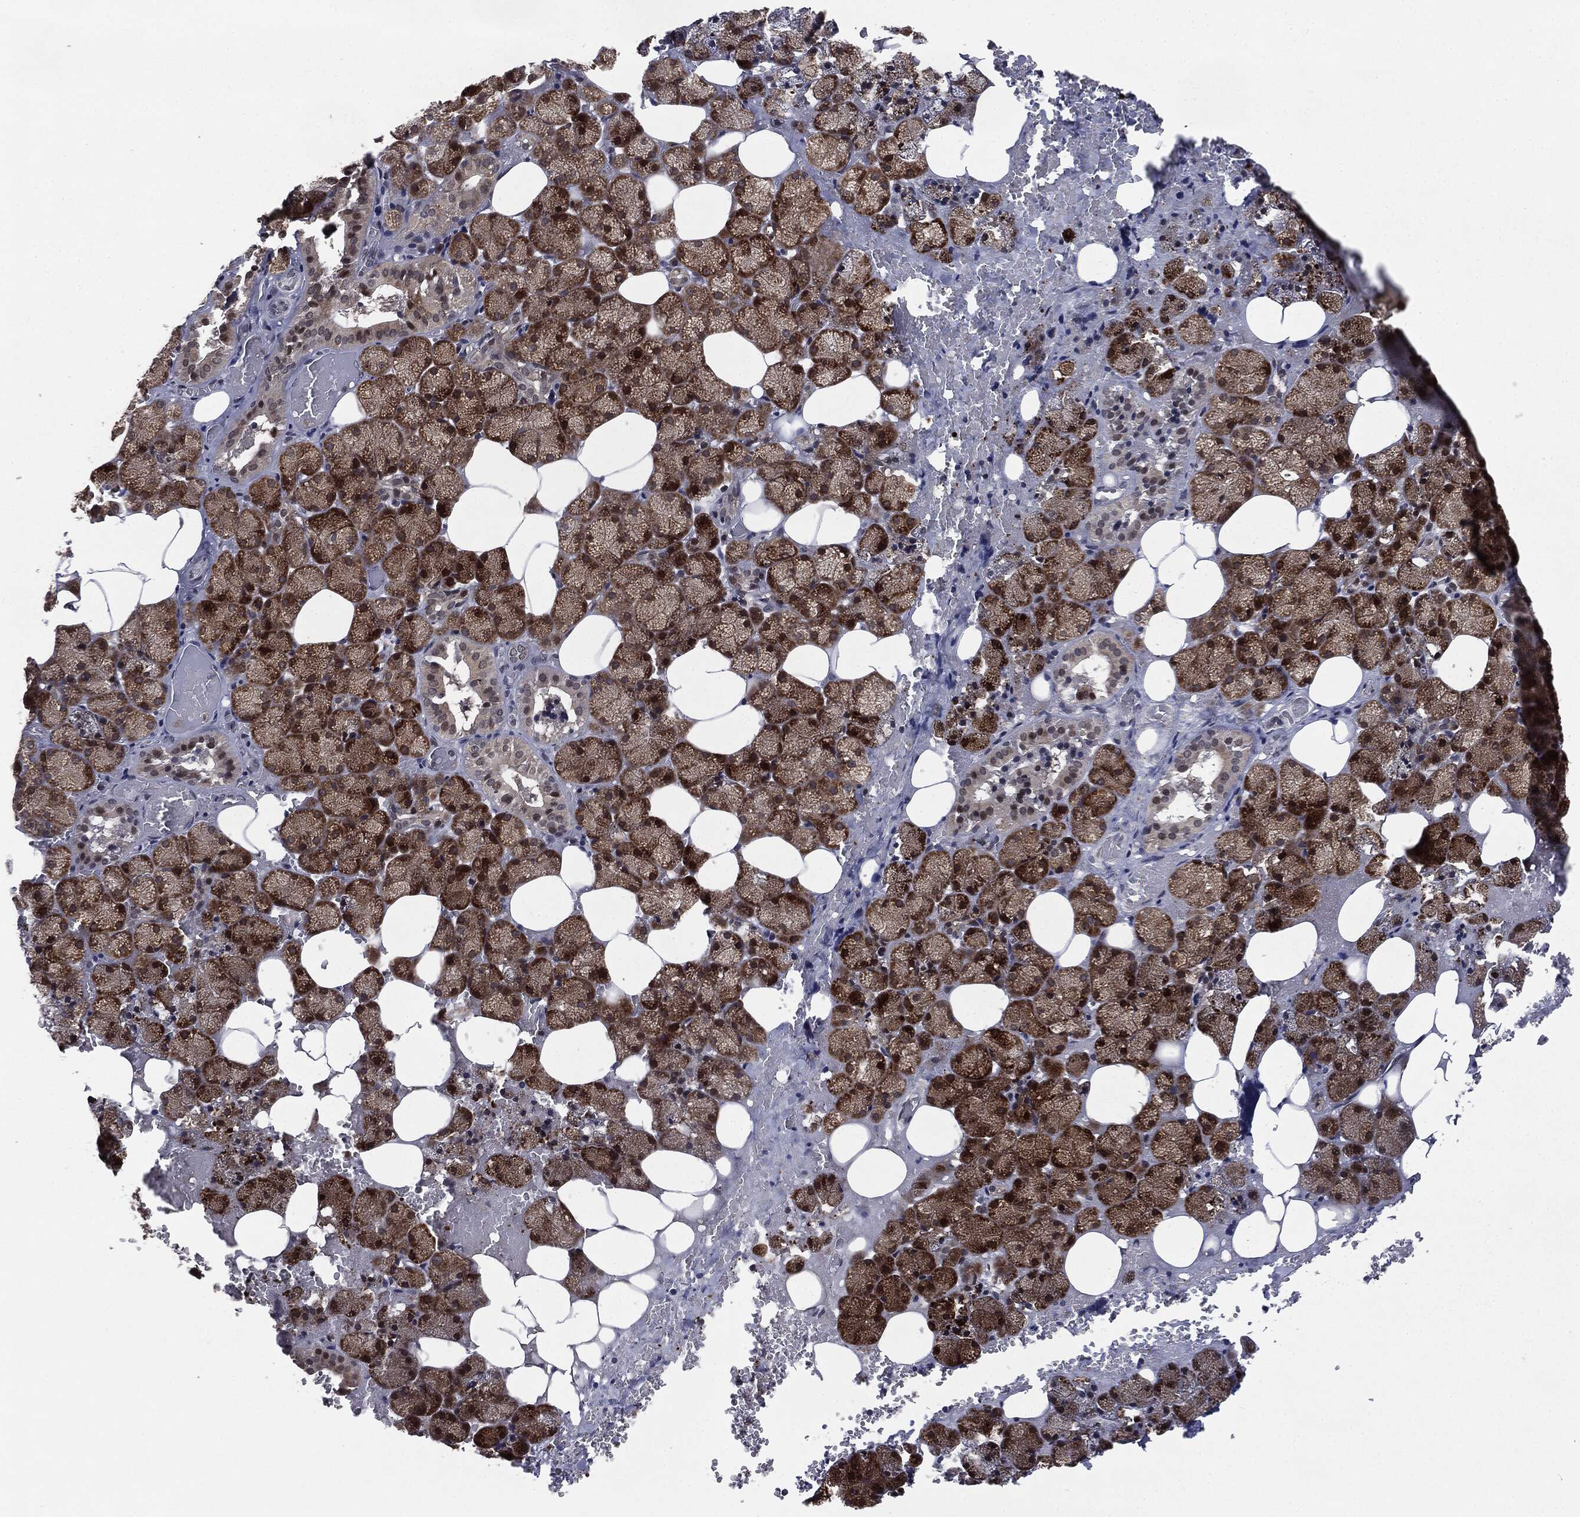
{"staining": {"intensity": "strong", "quantity": "25%-75%", "location": "cytoplasmic/membranous"}, "tissue": "salivary gland", "cell_type": "Glandular cells", "image_type": "normal", "snomed": [{"axis": "morphology", "description": "Normal tissue, NOS"}, {"axis": "topography", "description": "Salivary gland"}], "caption": "The histopathology image reveals a brown stain indicating the presence of a protein in the cytoplasmic/membranous of glandular cells in salivary gland.", "gene": "STAU2", "patient": {"sex": "male", "age": 38}}